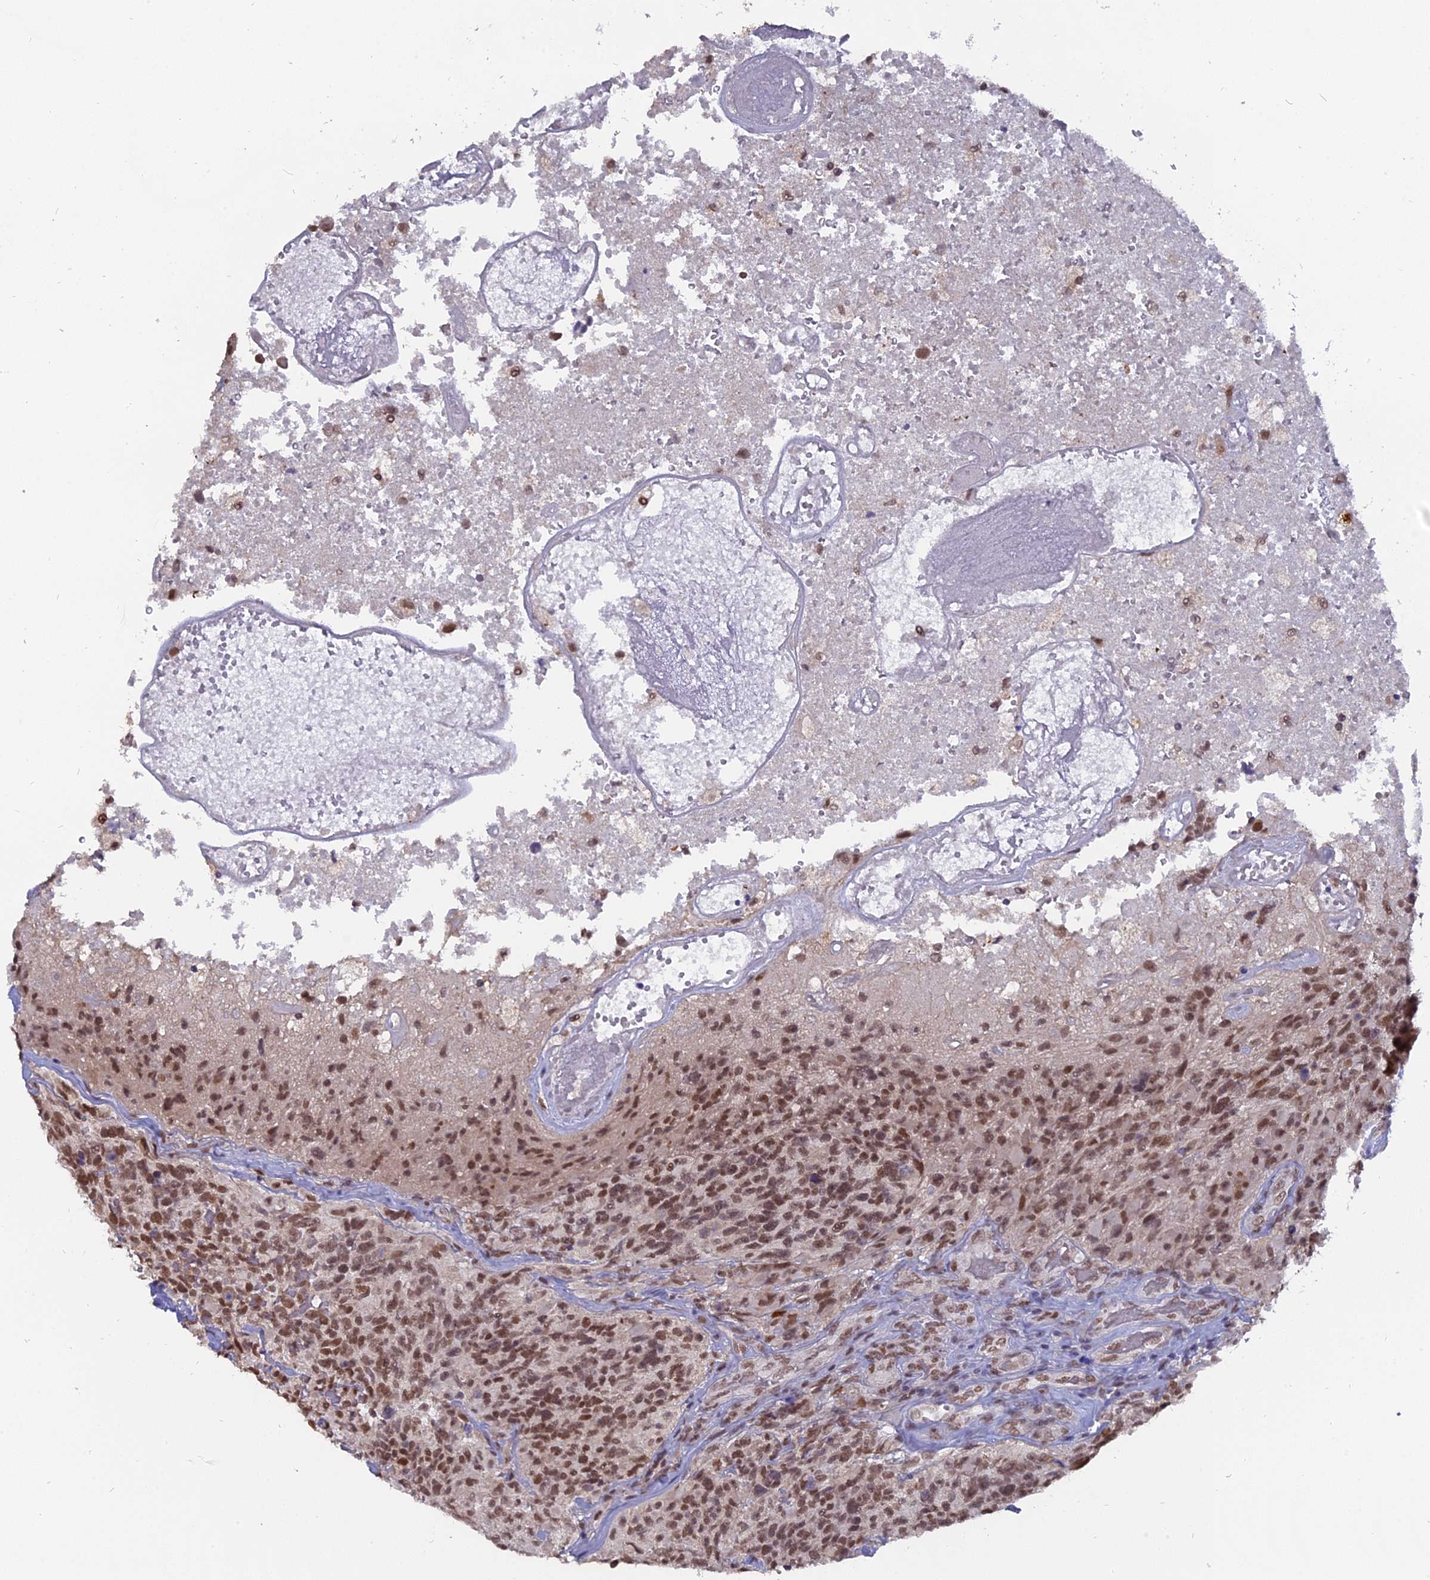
{"staining": {"intensity": "moderate", "quantity": ">75%", "location": "nuclear"}, "tissue": "glioma", "cell_type": "Tumor cells", "image_type": "cancer", "snomed": [{"axis": "morphology", "description": "Glioma, malignant, High grade"}, {"axis": "topography", "description": "Brain"}], "caption": "Protein staining reveals moderate nuclear staining in about >75% of tumor cells in malignant glioma (high-grade). (Stains: DAB in brown, nuclei in blue, Microscopy: brightfield microscopy at high magnification).", "gene": "NR1H3", "patient": {"sex": "male", "age": 76}}